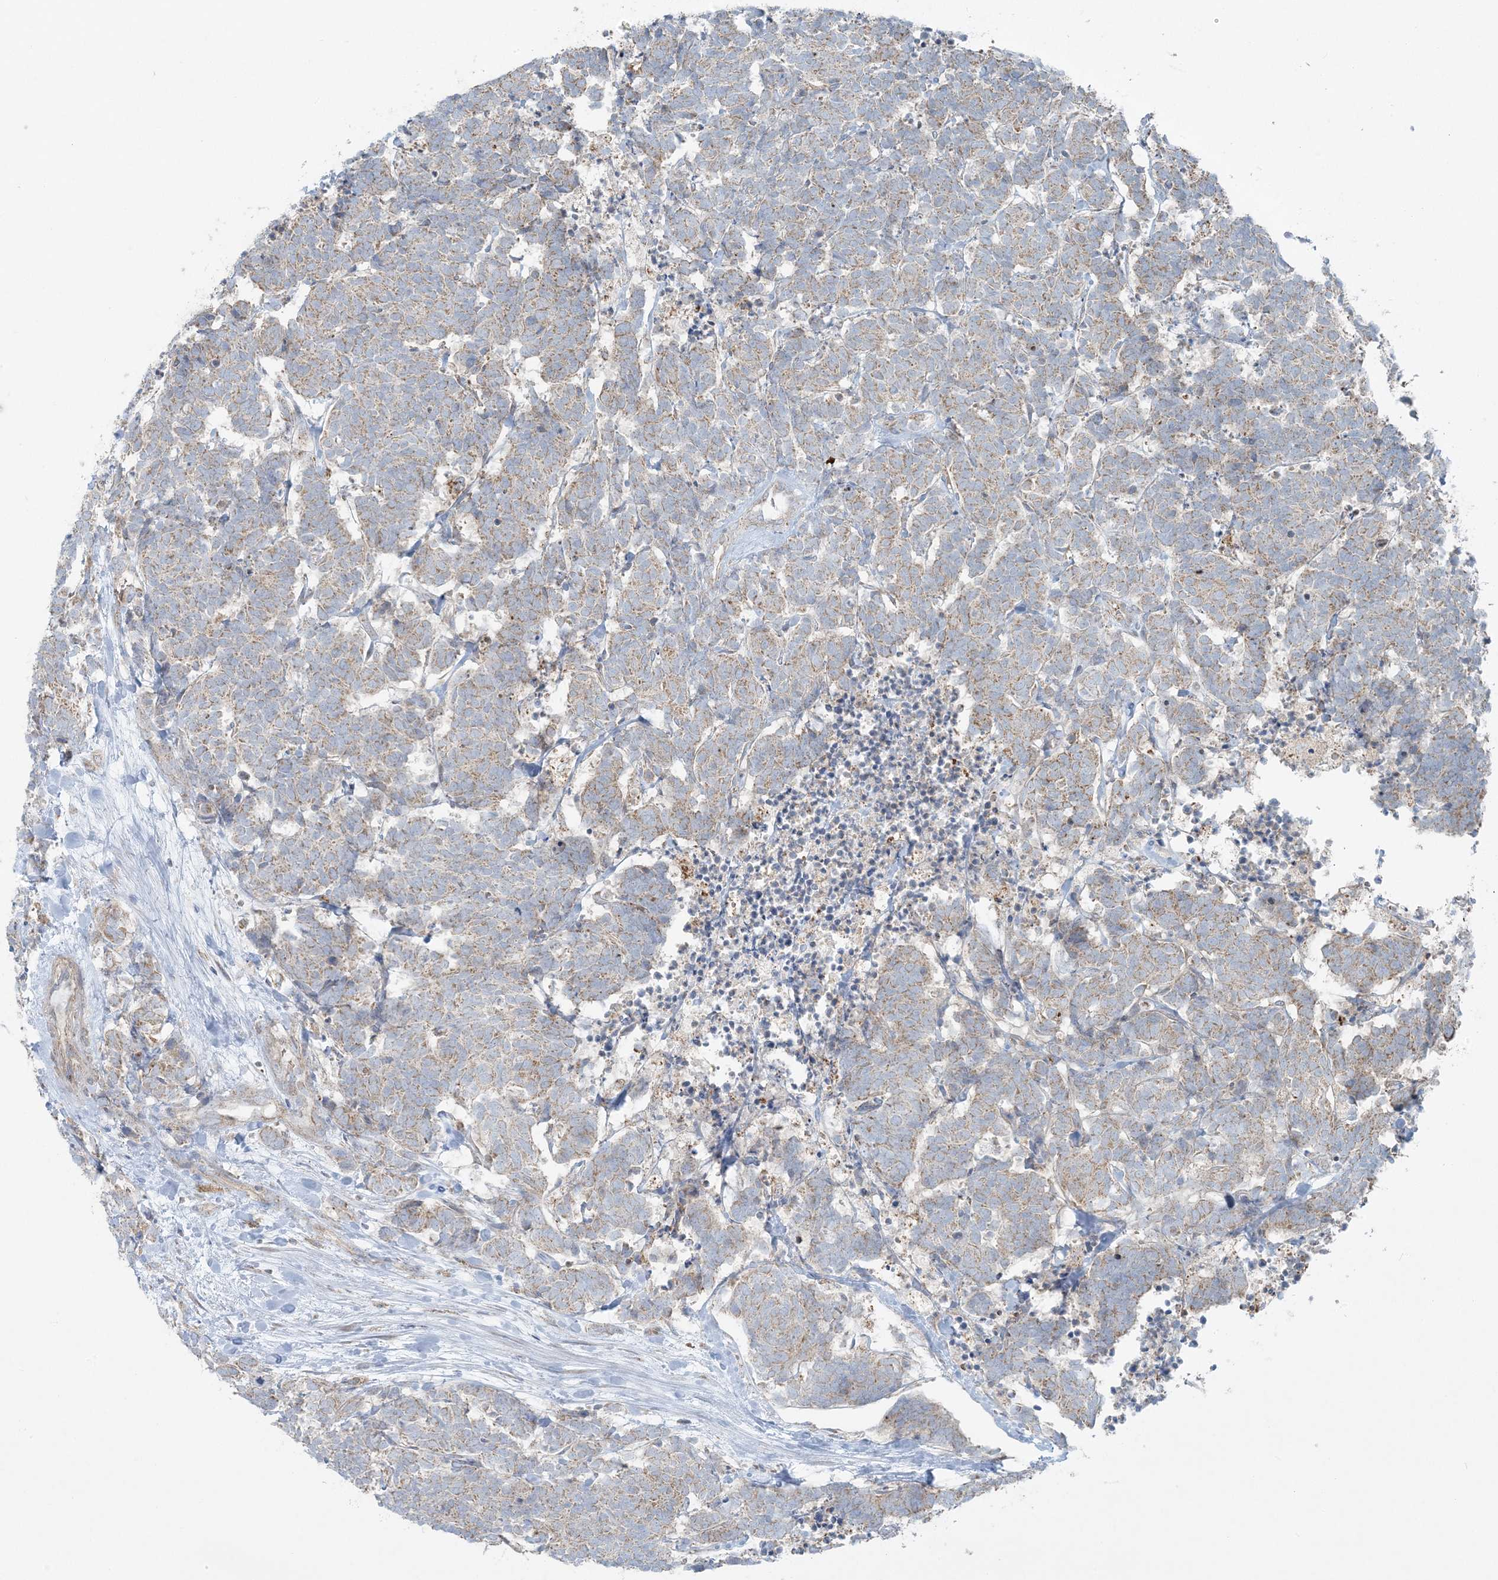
{"staining": {"intensity": "weak", "quantity": ">75%", "location": "cytoplasmic/membranous"}, "tissue": "carcinoid", "cell_type": "Tumor cells", "image_type": "cancer", "snomed": [{"axis": "morphology", "description": "Carcinoma, NOS"}, {"axis": "morphology", "description": "Carcinoid, malignant, NOS"}, {"axis": "topography", "description": "Urinary bladder"}], "caption": "Protein analysis of carcinoid tissue exhibits weak cytoplasmic/membranous expression in about >75% of tumor cells. (Stains: DAB in brown, nuclei in blue, Microscopy: brightfield microscopy at high magnification).", "gene": "PIK3R4", "patient": {"sex": "male", "age": 57}}